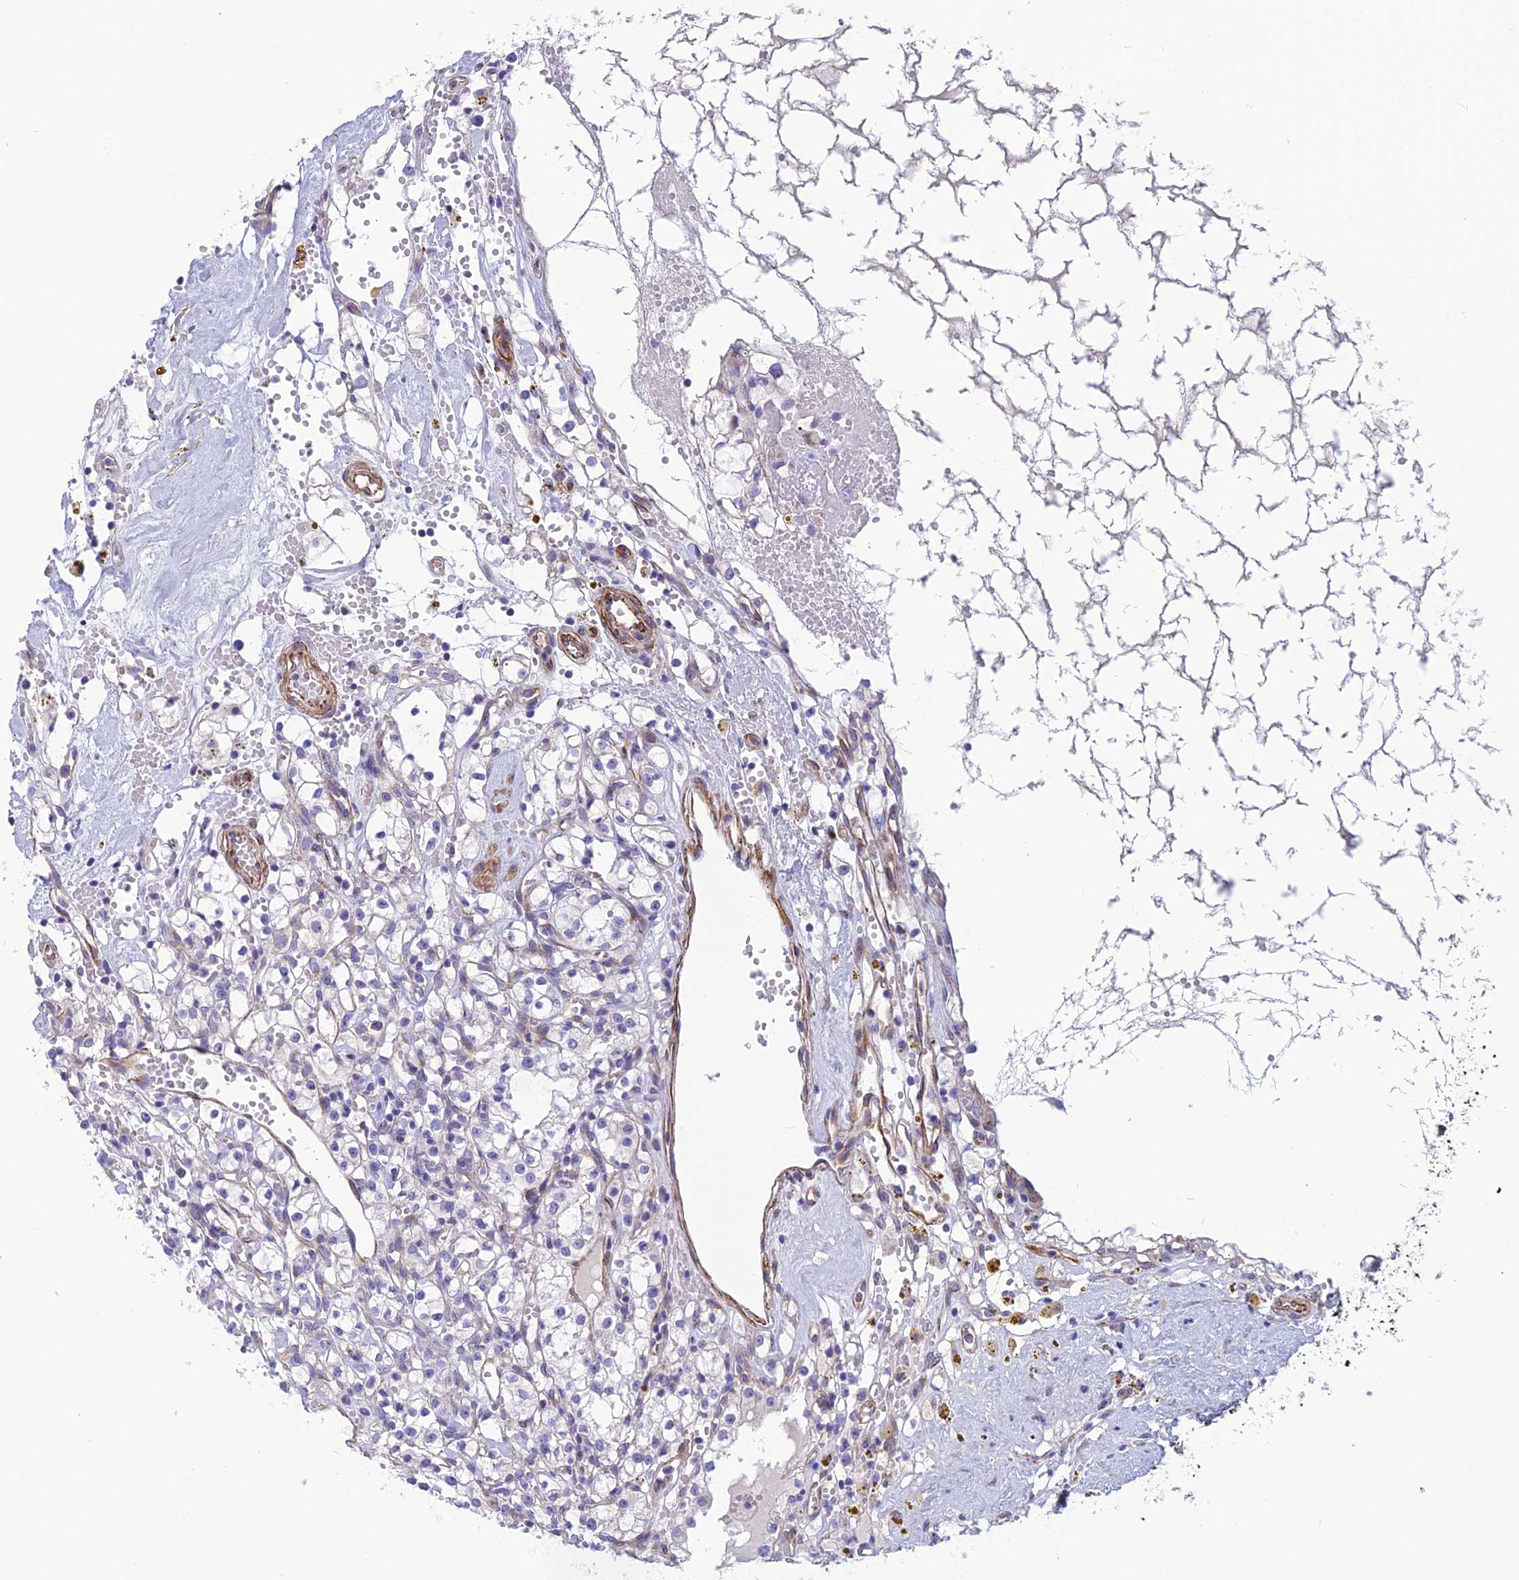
{"staining": {"intensity": "negative", "quantity": "none", "location": "none"}, "tissue": "renal cancer", "cell_type": "Tumor cells", "image_type": "cancer", "snomed": [{"axis": "morphology", "description": "Adenocarcinoma, NOS"}, {"axis": "topography", "description": "Kidney"}], "caption": "Immunohistochemistry (IHC) of human renal cancer (adenocarcinoma) exhibits no positivity in tumor cells.", "gene": "POMGNT1", "patient": {"sex": "male", "age": 56}}